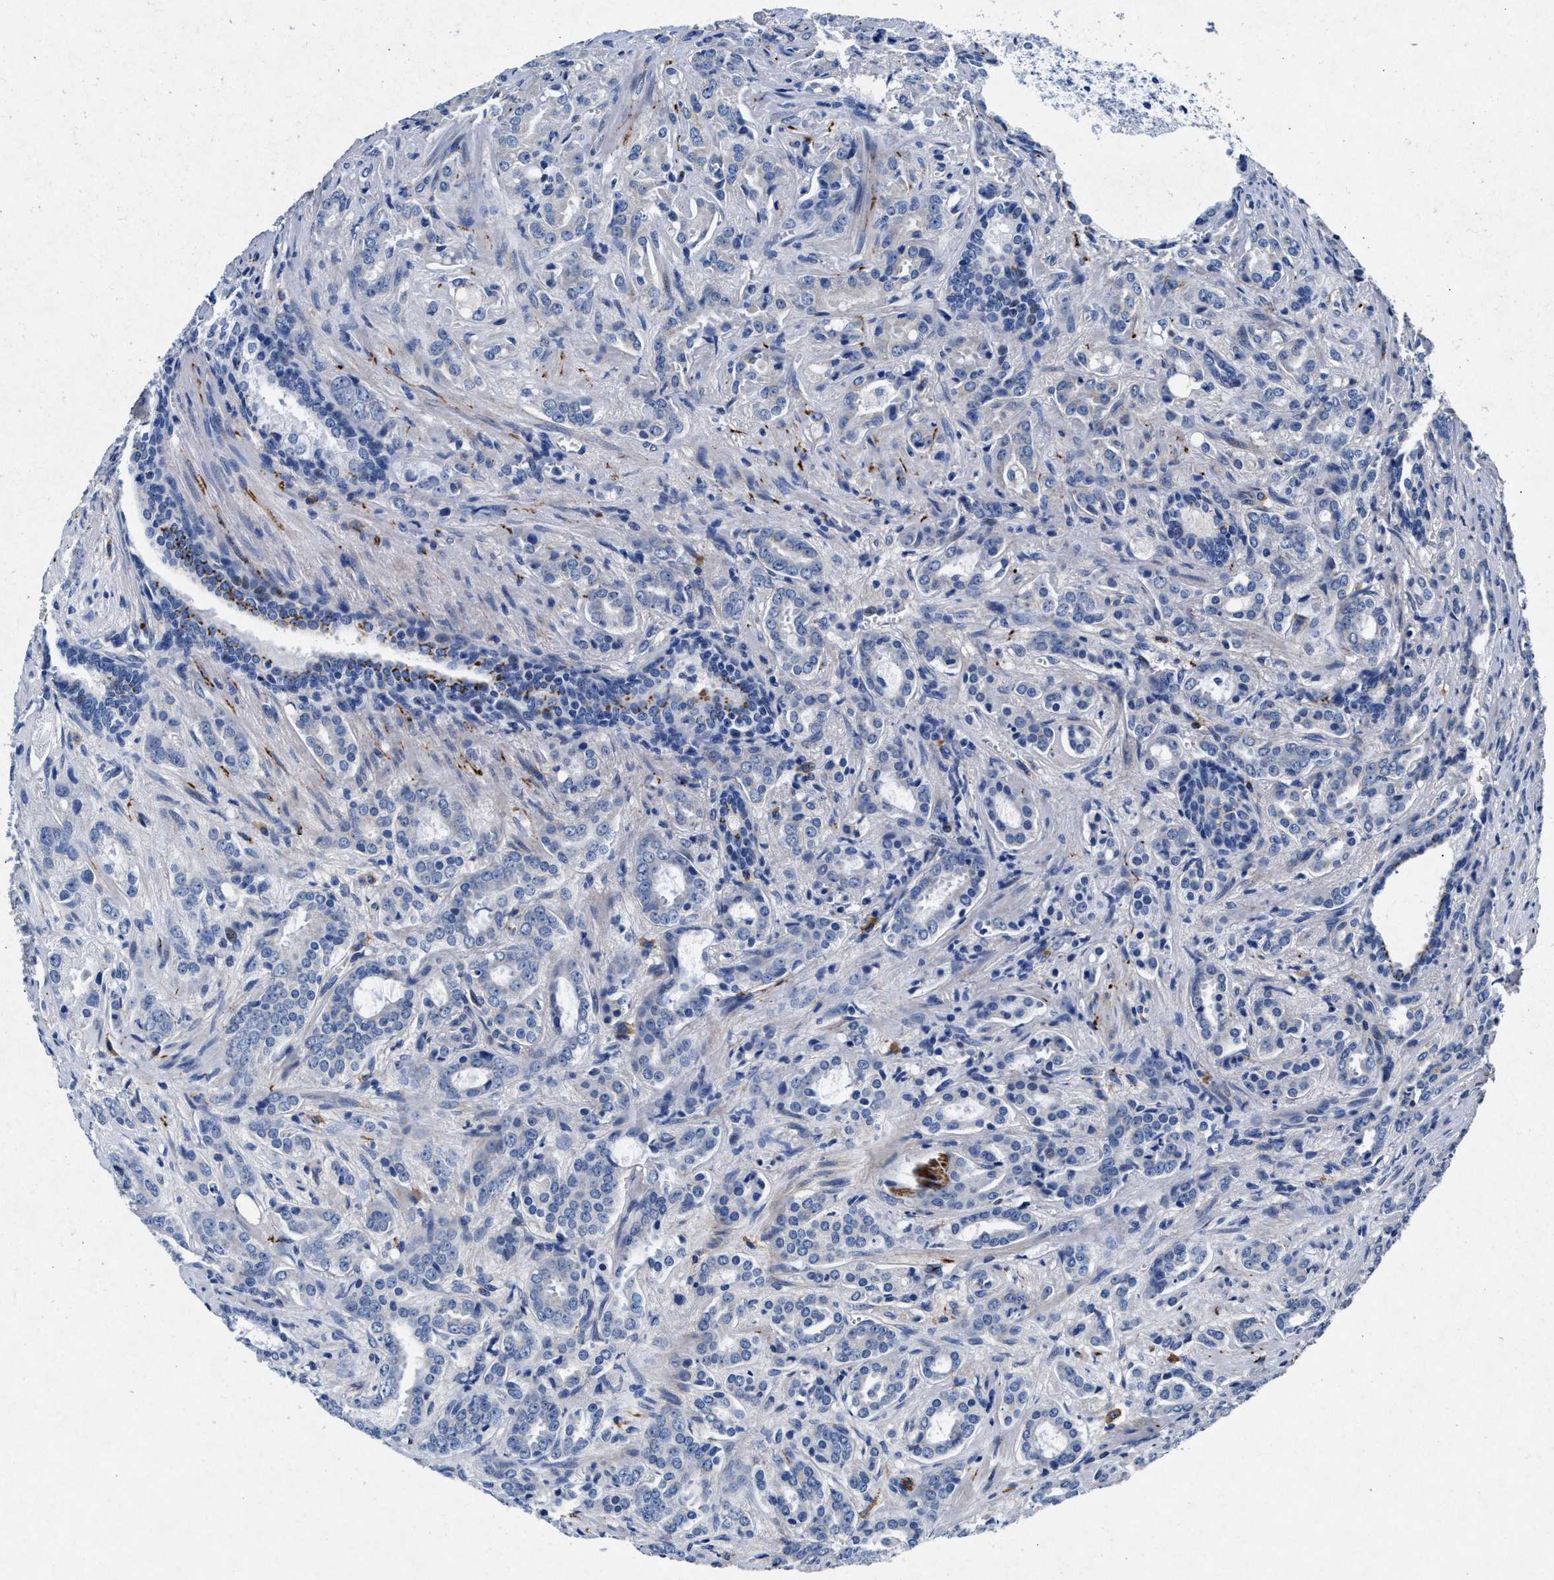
{"staining": {"intensity": "negative", "quantity": "none", "location": "none"}, "tissue": "prostate cancer", "cell_type": "Tumor cells", "image_type": "cancer", "snomed": [{"axis": "morphology", "description": "Adenocarcinoma, High grade"}, {"axis": "topography", "description": "Prostate"}], "caption": "Tumor cells are negative for protein expression in human prostate adenocarcinoma (high-grade).", "gene": "MAP6", "patient": {"sex": "male", "age": 64}}